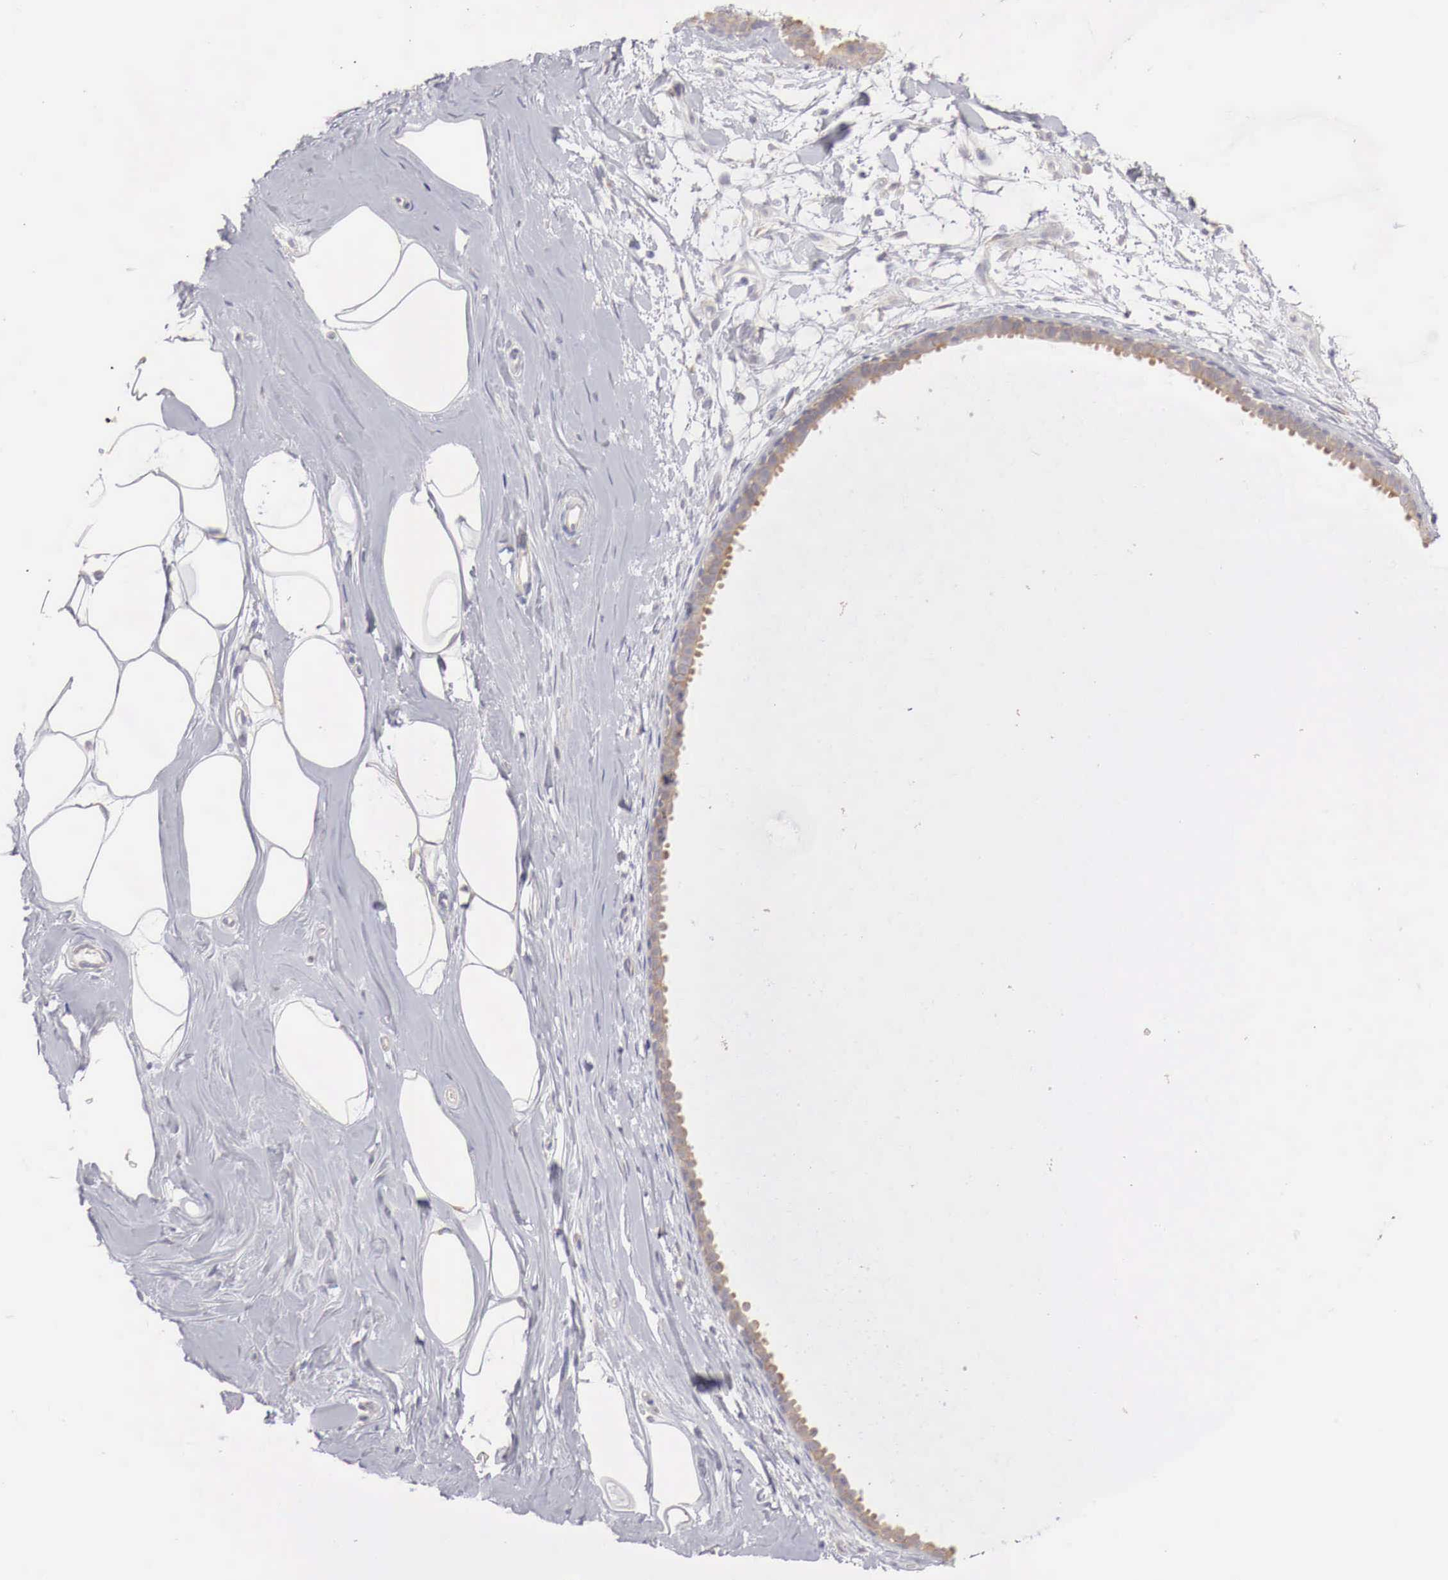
{"staining": {"intensity": "weak", "quantity": "<25%", "location": "cytoplasmic/membranous"}, "tissue": "breast", "cell_type": "Adipocytes", "image_type": "normal", "snomed": [{"axis": "morphology", "description": "Normal tissue, NOS"}, {"axis": "topography", "description": "Breast"}], "caption": "Immunohistochemistry histopathology image of normal human breast stained for a protein (brown), which reveals no staining in adipocytes.", "gene": "NSDHL", "patient": {"sex": "female", "age": 44}}